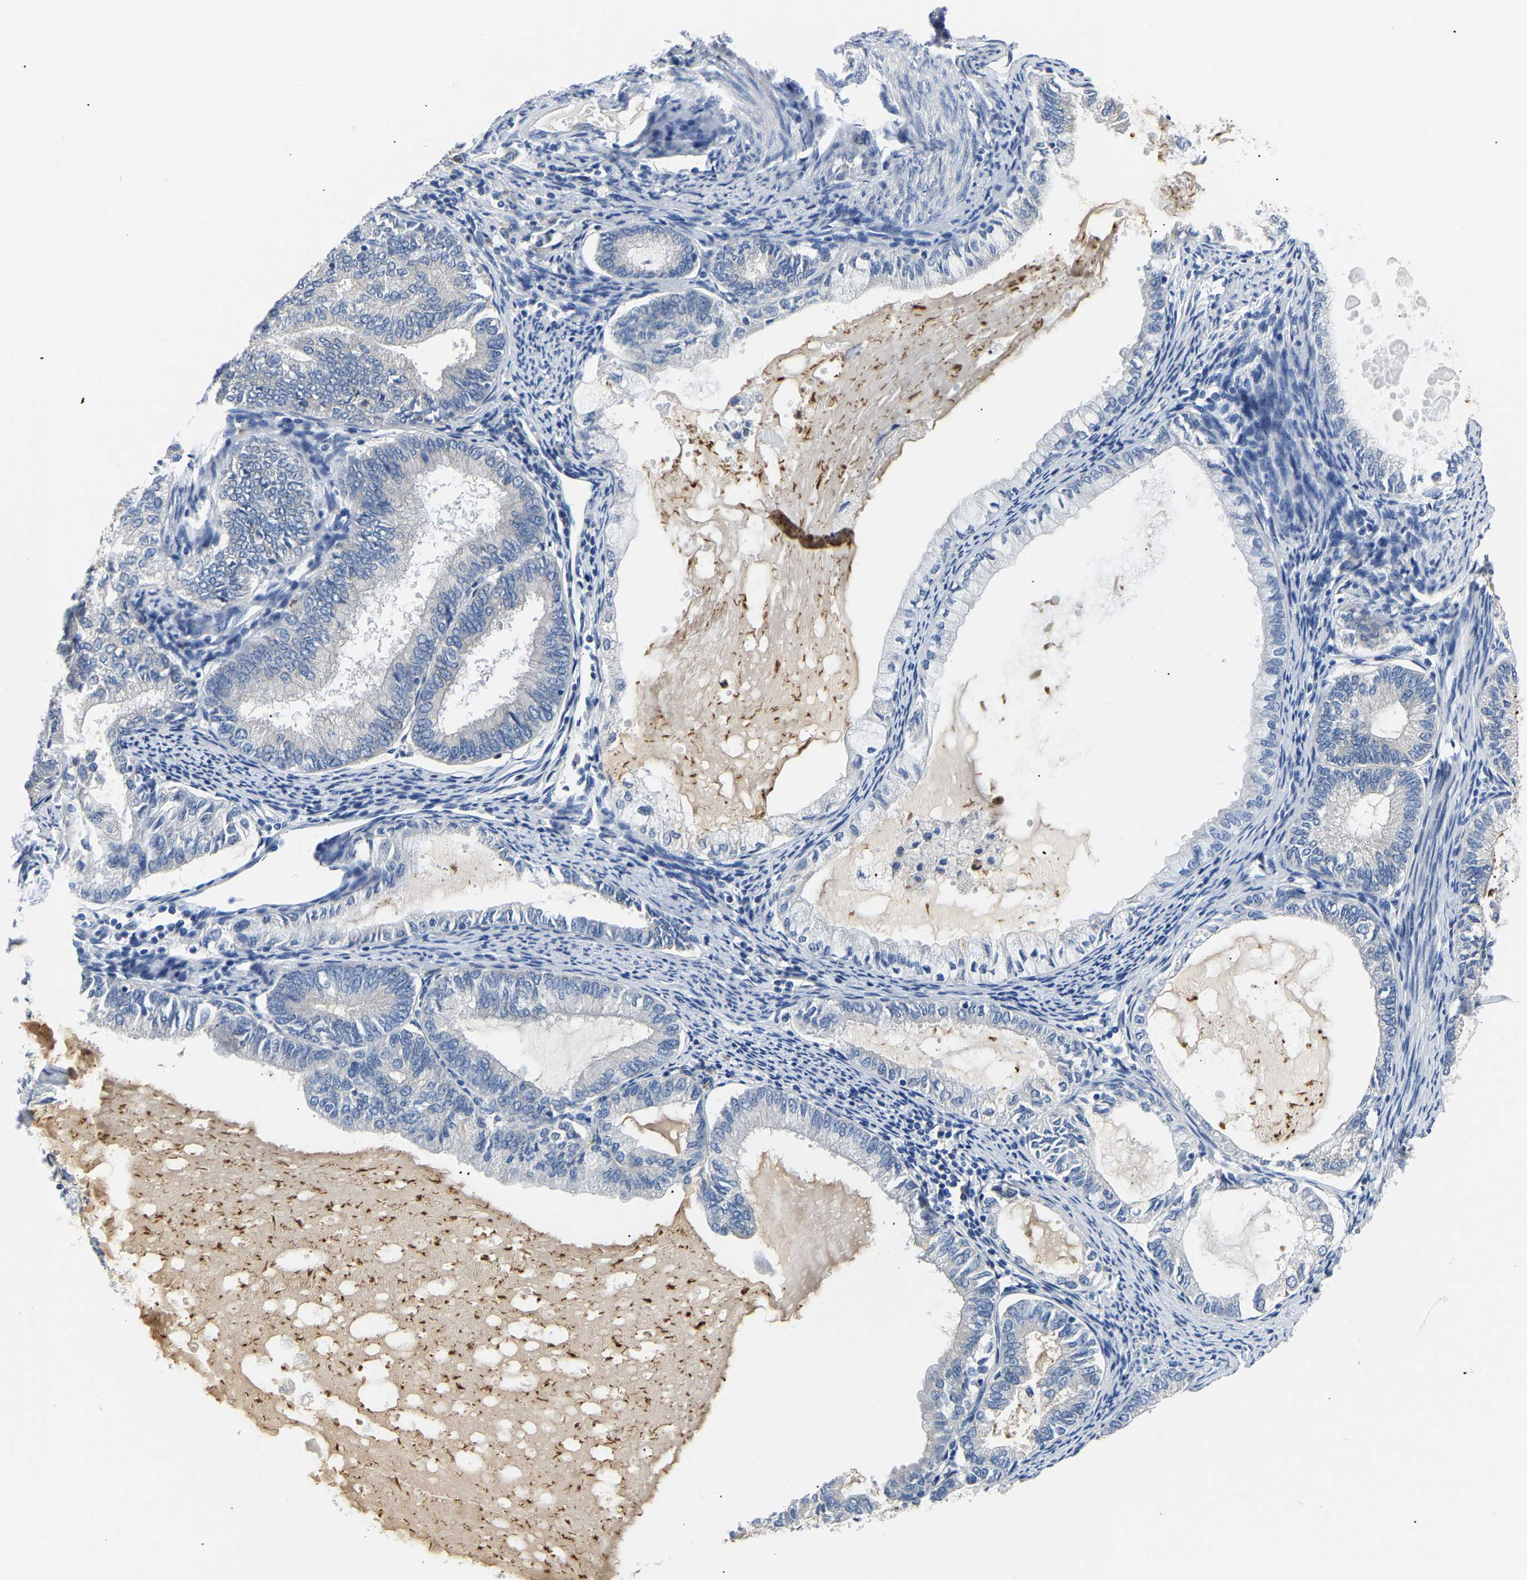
{"staining": {"intensity": "negative", "quantity": "none", "location": "none"}, "tissue": "endometrial cancer", "cell_type": "Tumor cells", "image_type": "cancer", "snomed": [{"axis": "morphology", "description": "Adenocarcinoma, NOS"}, {"axis": "topography", "description": "Endometrium"}], "caption": "Endometrial adenocarcinoma stained for a protein using immunohistochemistry (IHC) exhibits no expression tumor cells.", "gene": "TOR1B", "patient": {"sex": "female", "age": 86}}